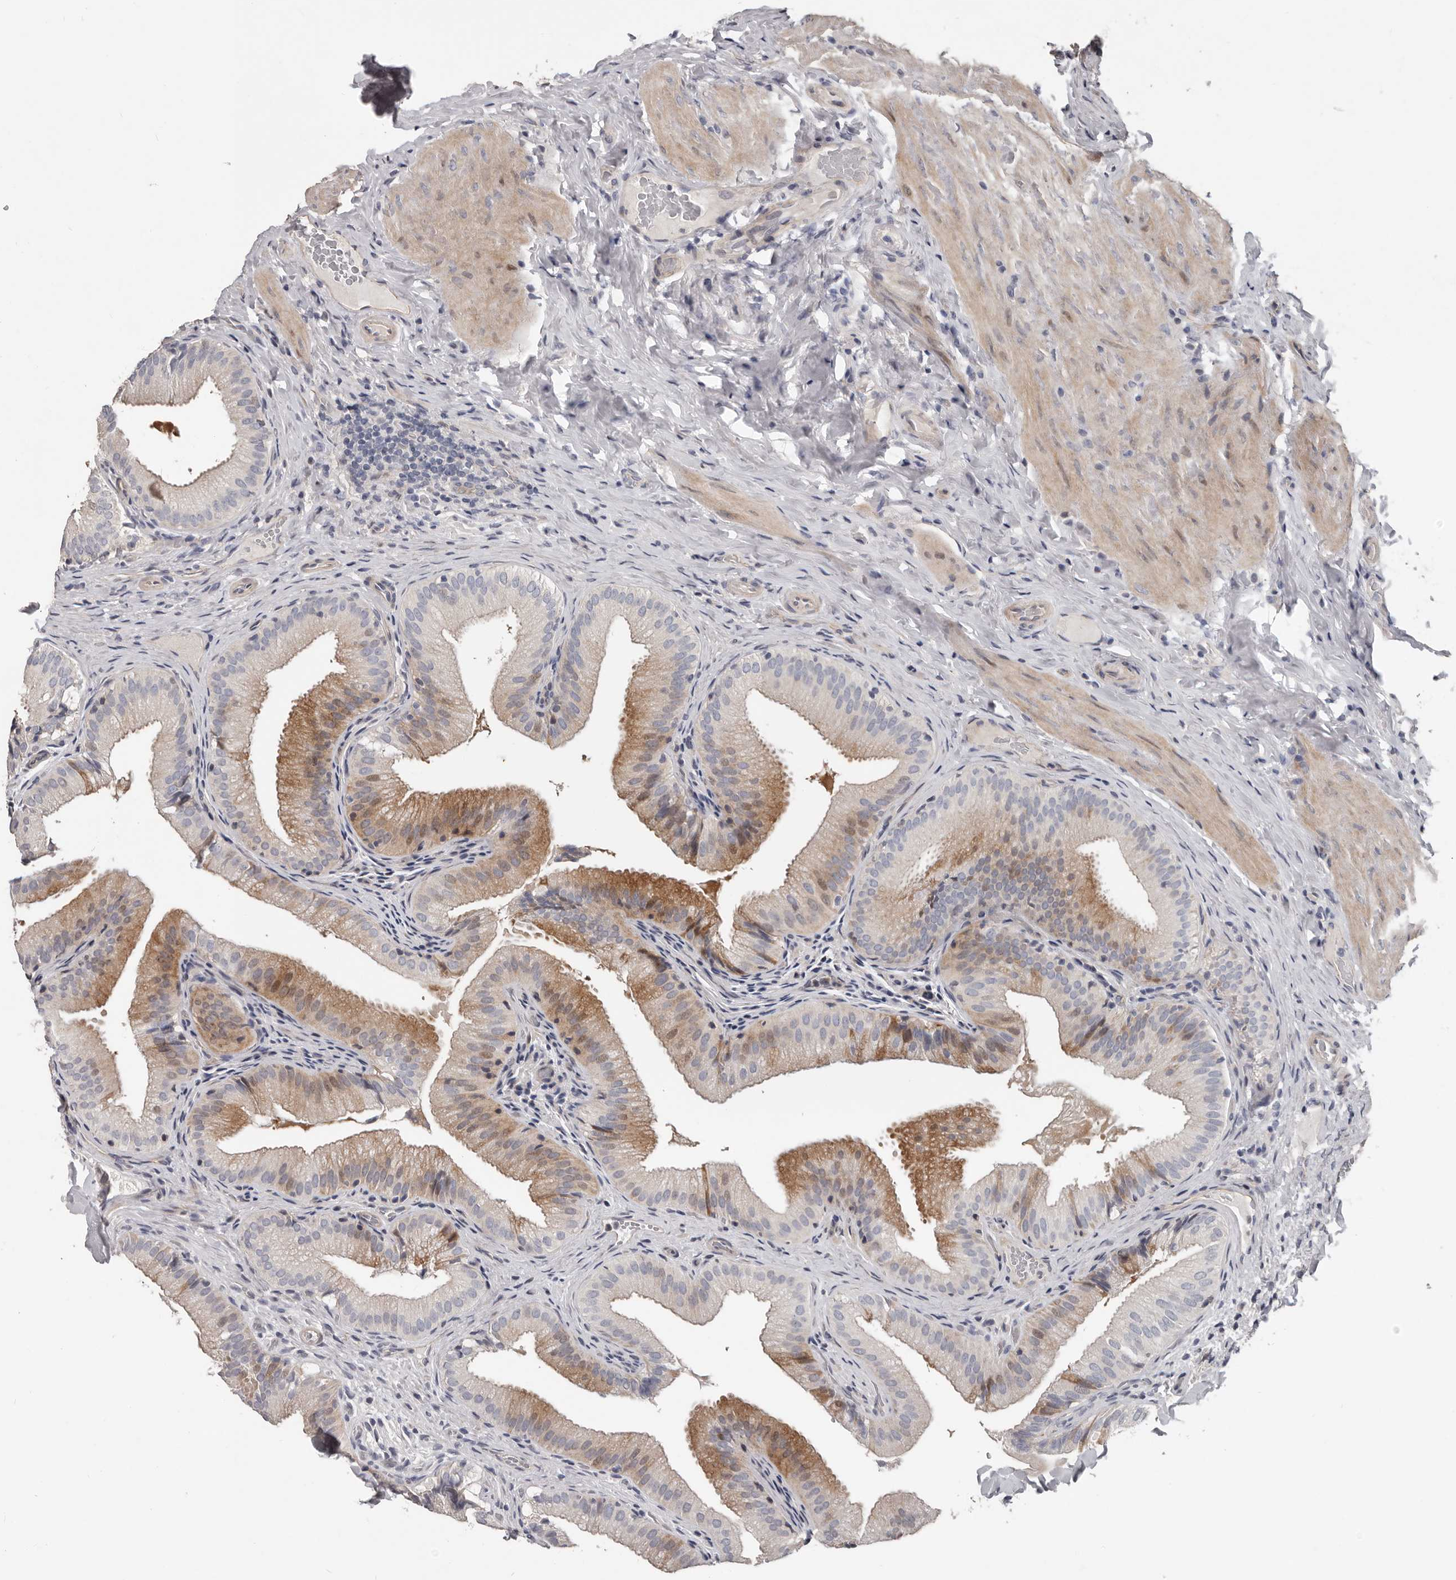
{"staining": {"intensity": "moderate", "quantity": "25%-75%", "location": "cytoplasmic/membranous"}, "tissue": "gallbladder", "cell_type": "Glandular cells", "image_type": "normal", "snomed": [{"axis": "morphology", "description": "Normal tissue, NOS"}, {"axis": "topography", "description": "Gallbladder"}], "caption": "Immunohistochemical staining of benign gallbladder reveals 25%-75% levels of moderate cytoplasmic/membranous protein expression in approximately 25%-75% of glandular cells. Immunohistochemistry (ihc) stains the protein of interest in brown and the nuclei are stained blue.", "gene": "RNF217", "patient": {"sex": "female", "age": 30}}